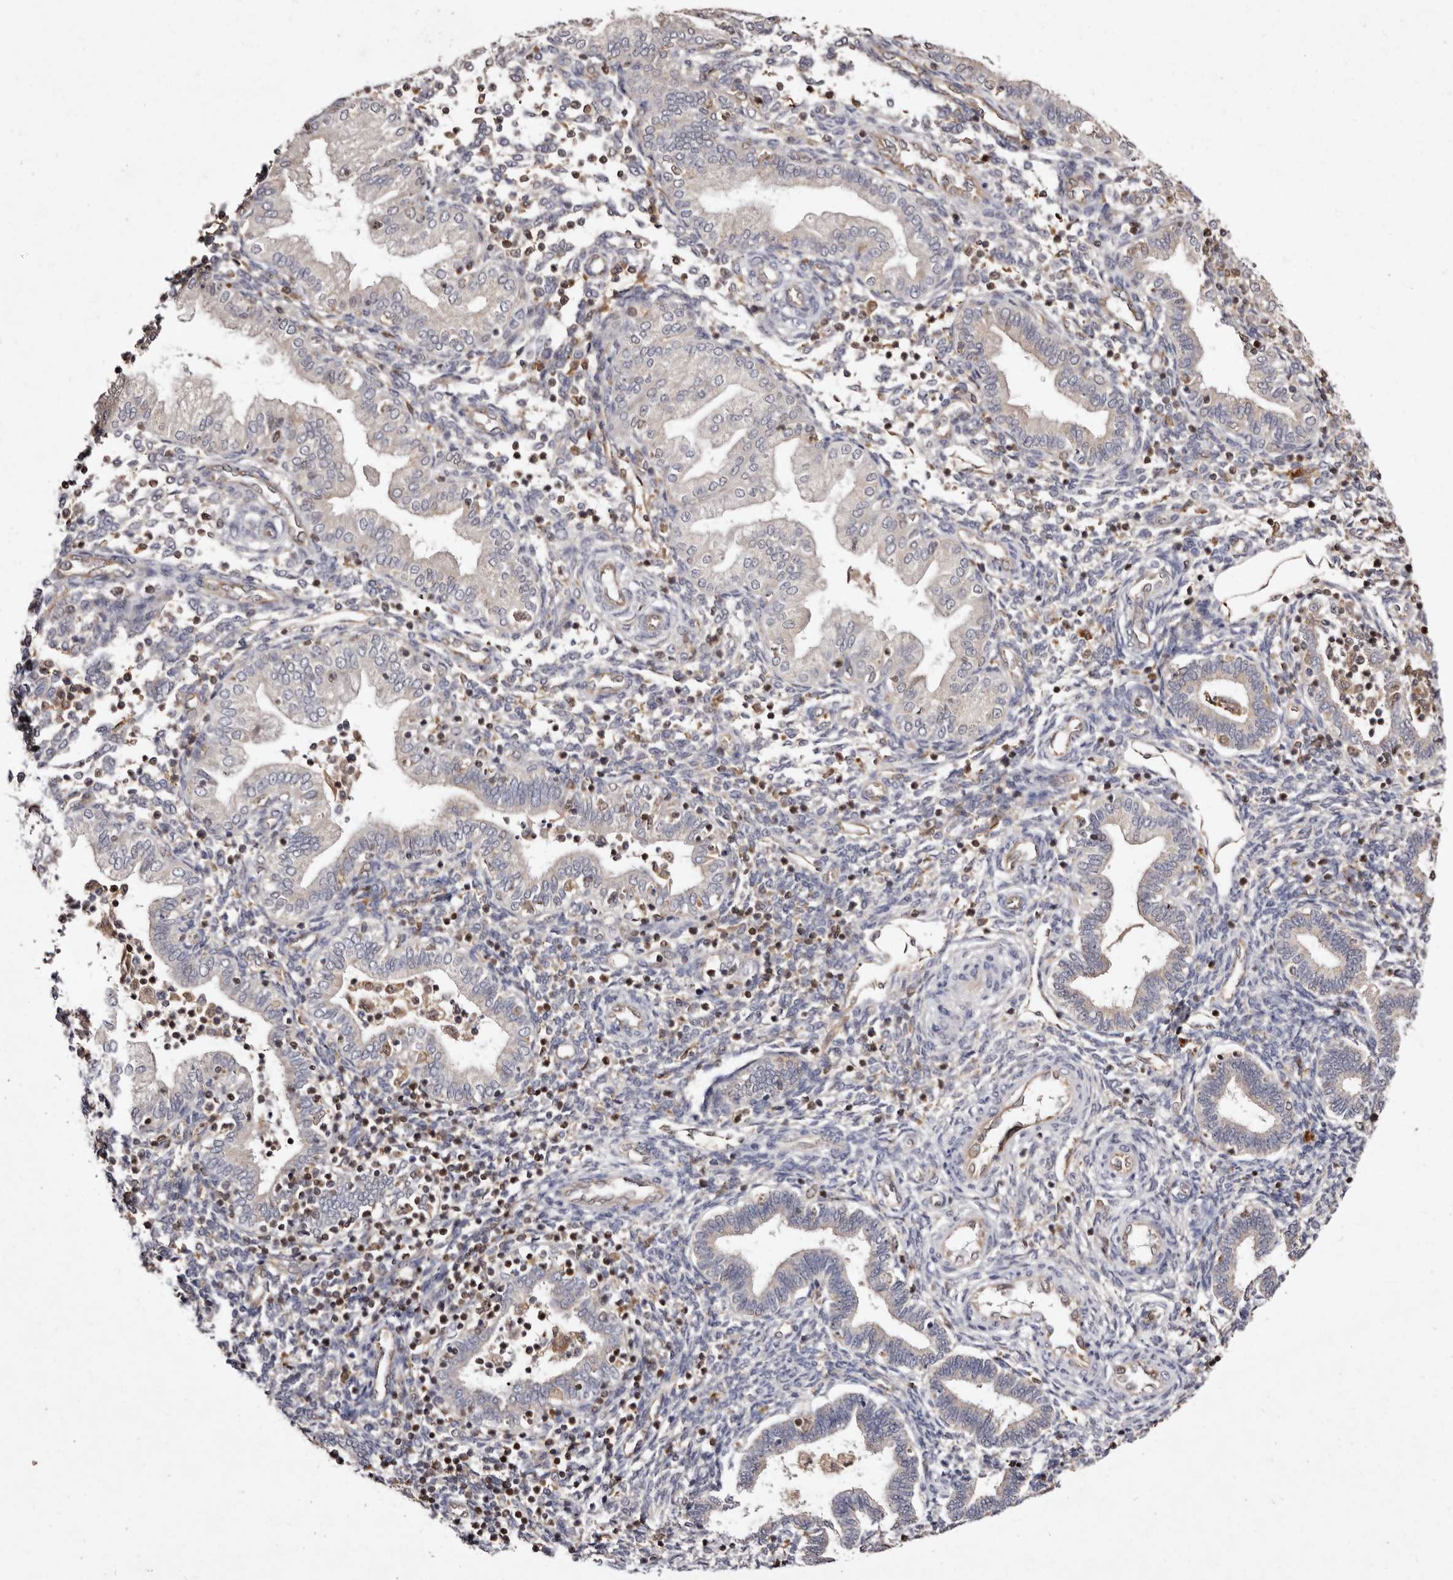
{"staining": {"intensity": "negative", "quantity": "none", "location": "none"}, "tissue": "endometrium", "cell_type": "Cells in endometrial stroma", "image_type": "normal", "snomed": [{"axis": "morphology", "description": "Normal tissue, NOS"}, {"axis": "topography", "description": "Endometrium"}], "caption": "DAB immunohistochemical staining of benign endometrium exhibits no significant staining in cells in endometrial stroma. (IHC, brightfield microscopy, high magnification).", "gene": "GIMAP4", "patient": {"sex": "female", "age": 53}}